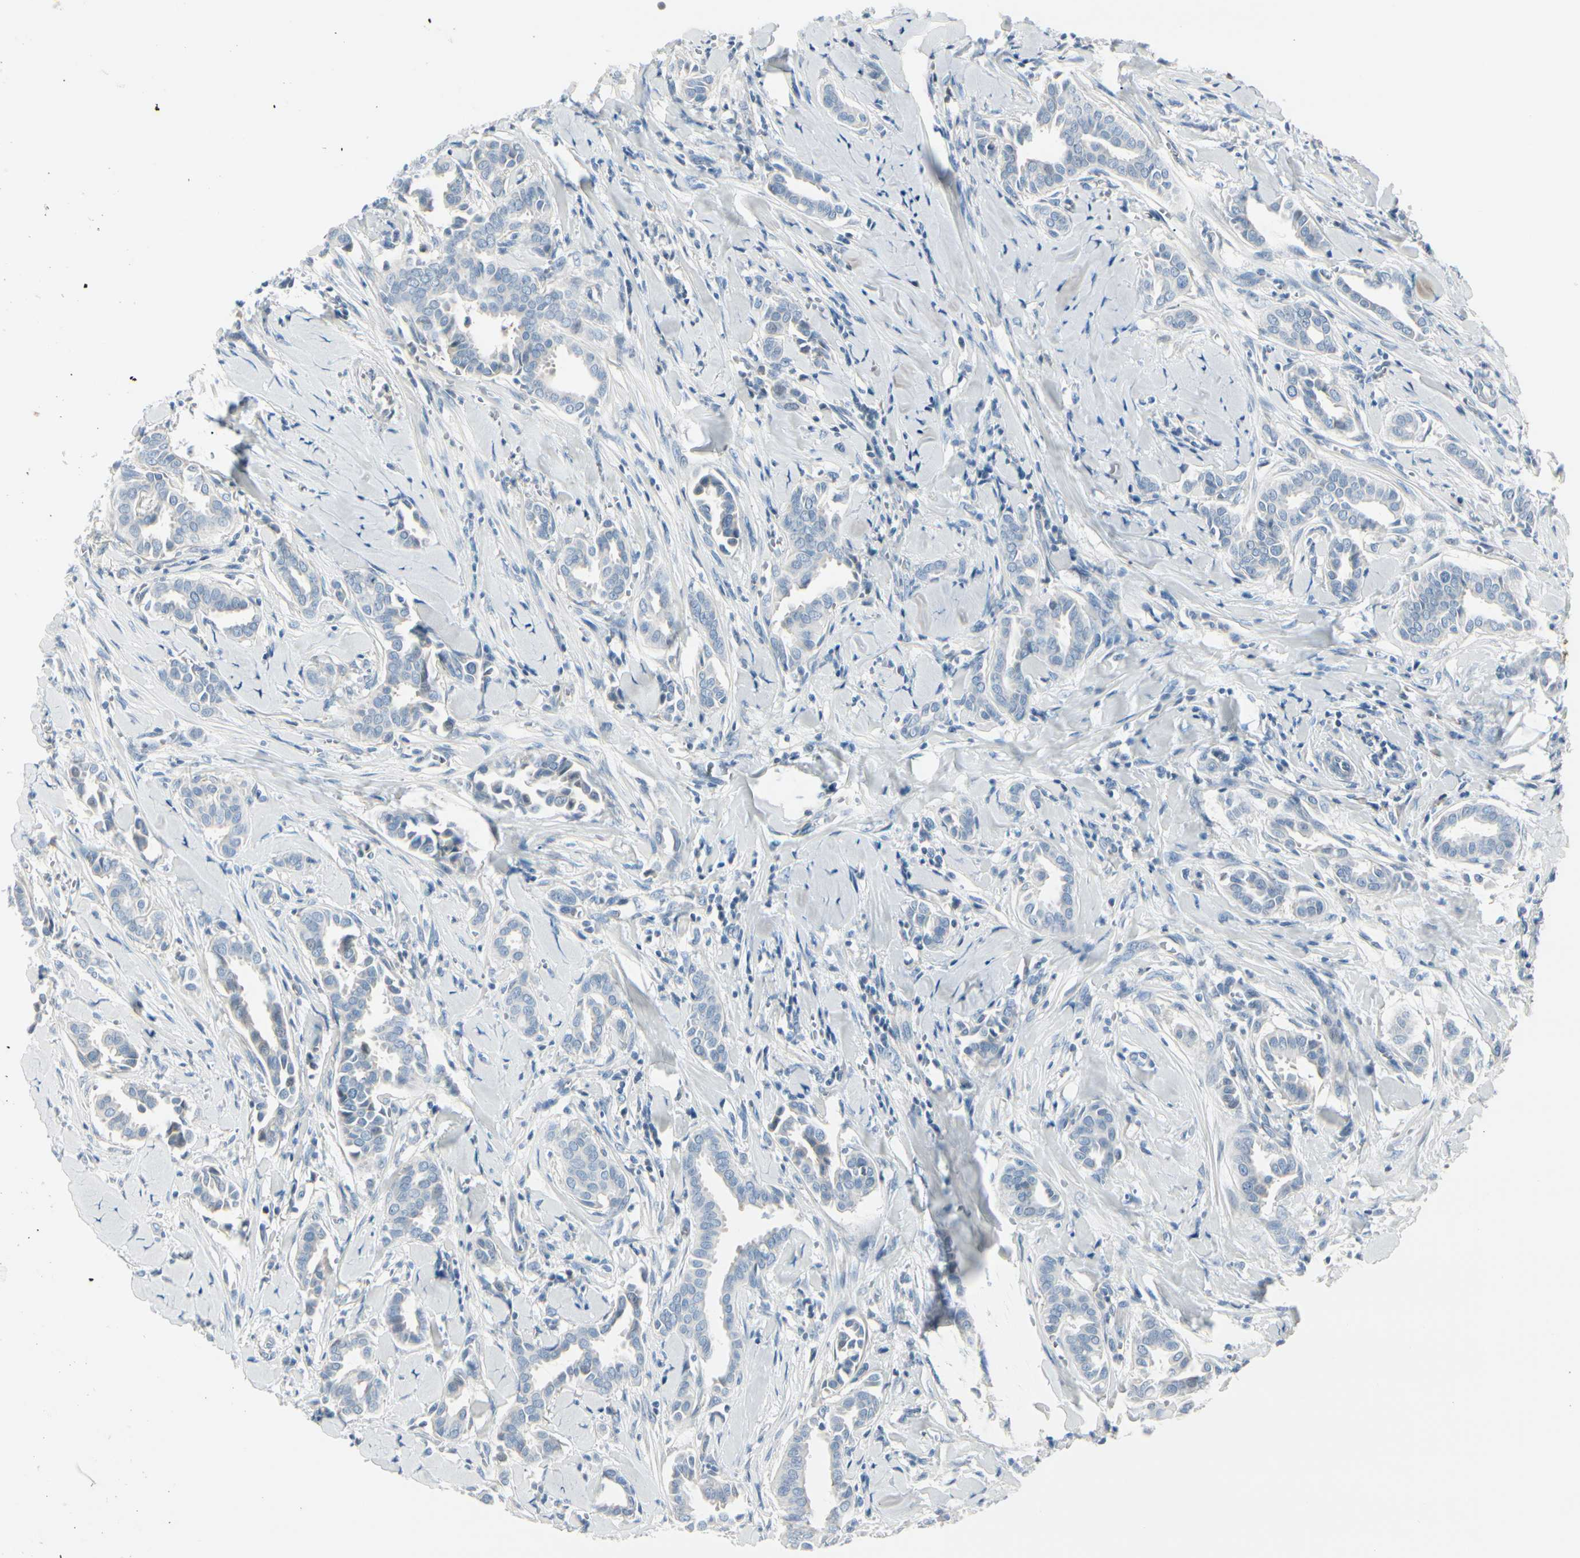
{"staining": {"intensity": "negative", "quantity": "none", "location": "none"}, "tissue": "head and neck cancer", "cell_type": "Tumor cells", "image_type": "cancer", "snomed": [{"axis": "morphology", "description": "Adenocarcinoma, NOS"}, {"axis": "topography", "description": "Salivary gland"}, {"axis": "topography", "description": "Head-Neck"}], "caption": "Image shows no protein expression in tumor cells of head and neck adenocarcinoma tissue. The staining was performed using DAB (3,3'-diaminobenzidine) to visualize the protein expression in brown, while the nuclei were stained in blue with hematoxylin (Magnification: 20x).", "gene": "CDHR5", "patient": {"sex": "female", "age": 59}}